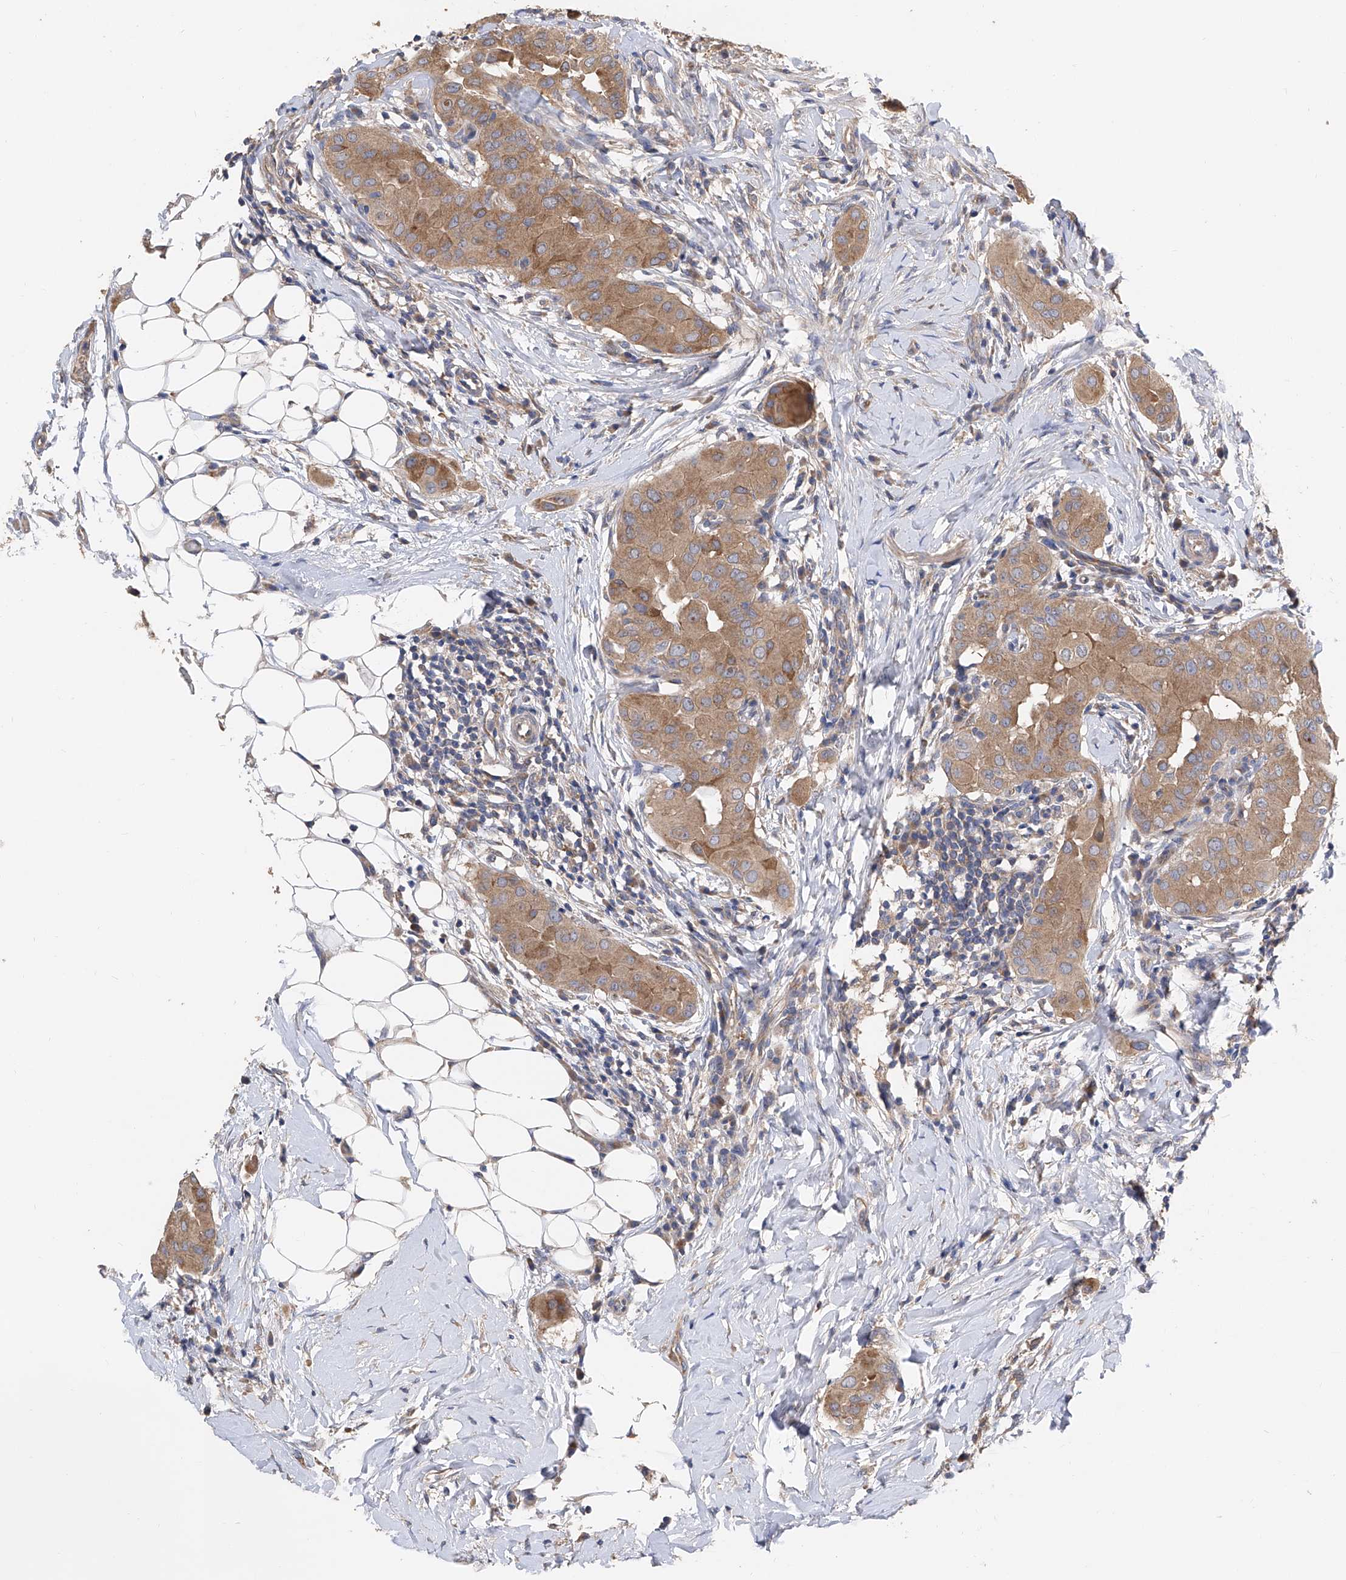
{"staining": {"intensity": "moderate", "quantity": ">75%", "location": "cytoplasmic/membranous"}, "tissue": "thyroid cancer", "cell_type": "Tumor cells", "image_type": "cancer", "snomed": [{"axis": "morphology", "description": "Papillary adenocarcinoma, NOS"}, {"axis": "topography", "description": "Thyroid gland"}], "caption": "Tumor cells show medium levels of moderate cytoplasmic/membranous expression in about >75% of cells in papillary adenocarcinoma (thyroid).", "gene": "PTK2", "patient": {"sex": "male", "age": 33}}